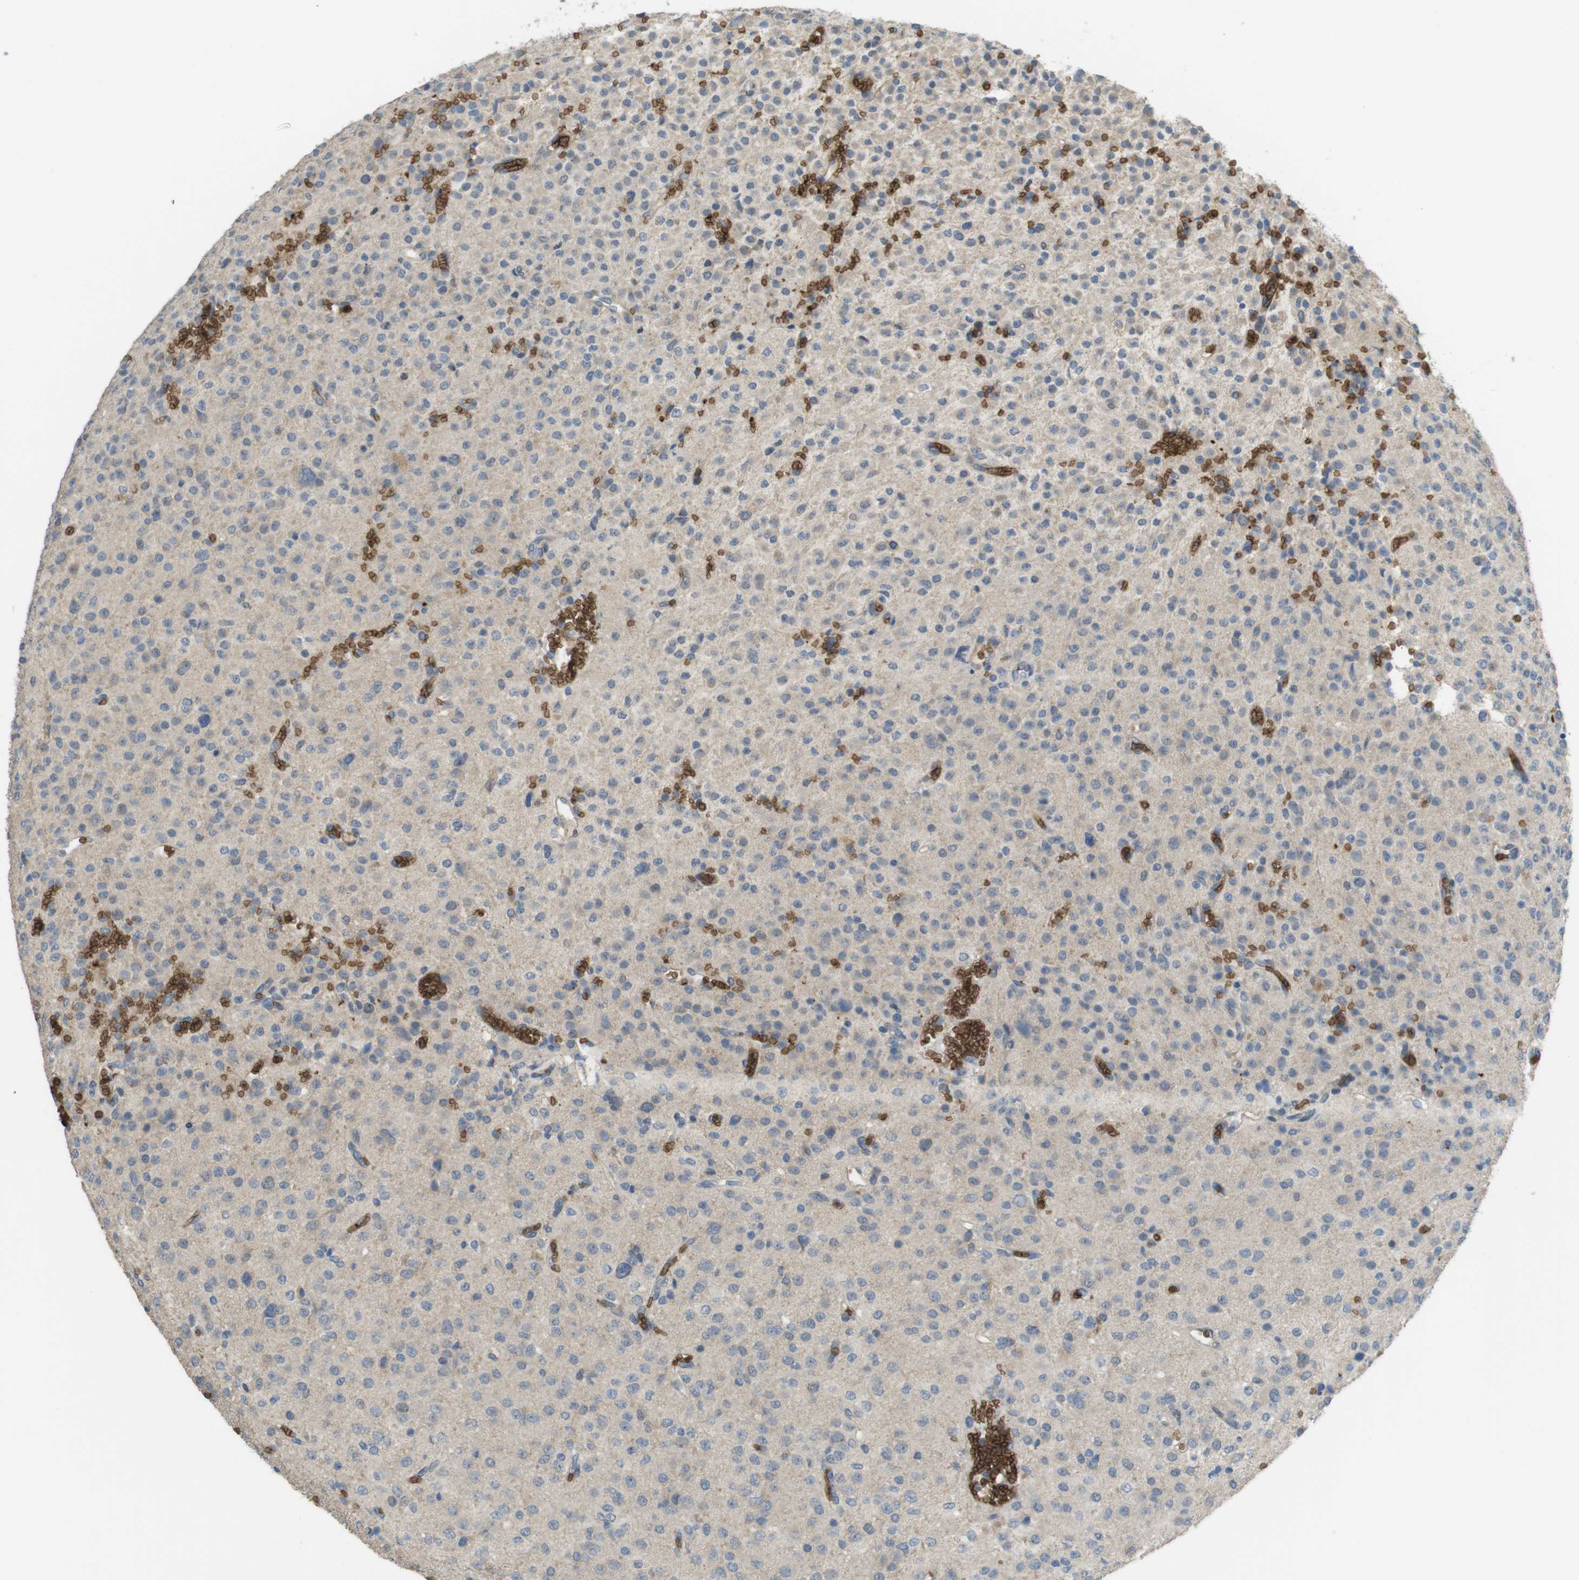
{"staining": {"intensity": "negative", "quantity": "none", "location": "none"}, "tissue": "glioma", "cell_type": "Tumor cells", "image_type": "cancer", "snomed": [{"axis": "morphology", "description": "Glioma, malignant, Low grade"}, {"axis": "topography", "description": "Brain"}], "caption": "Tumor cells show no significant staining in glioma.", "gene": "GYPA", "patient": {"sex": "male", "age": 38}}